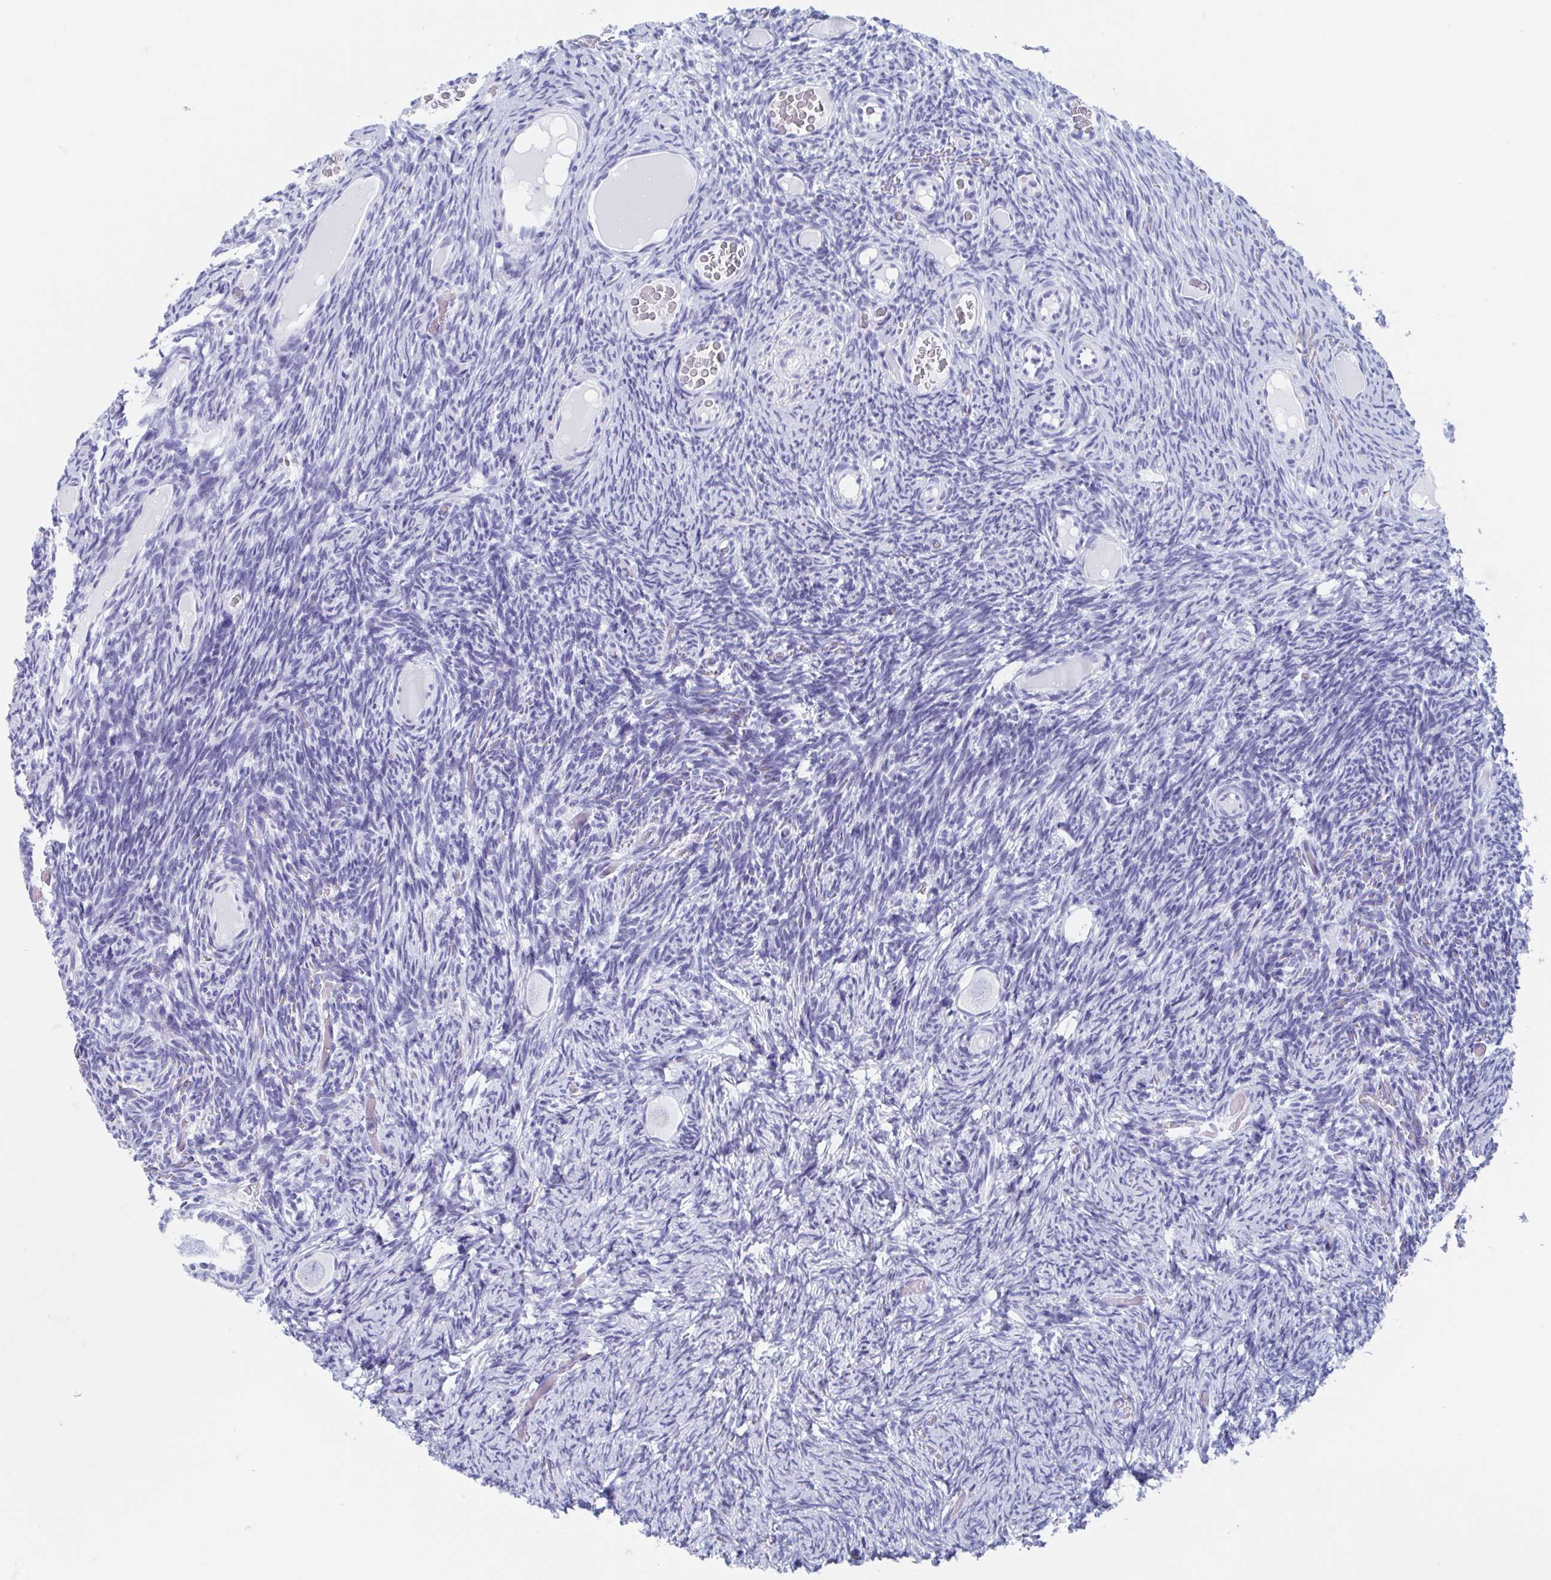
{"staining": {"intensity": "negative", "quantity": "none", "location": "none"}, "tissue": "ovary", "cell_type": "Follicle cells", "image_type": "normal", "snomed": [{"axis": "morphology", "description": "Normal tissue, NOS"}, {"axis": "topography", "description": "Ovary"}], "caption": "Human ovary stained for a protein using immunohistochemistry exhibits no positivity in follicle cells.", "gene": "C10orf53", "patient": {"sex": "female", "age": 34}}